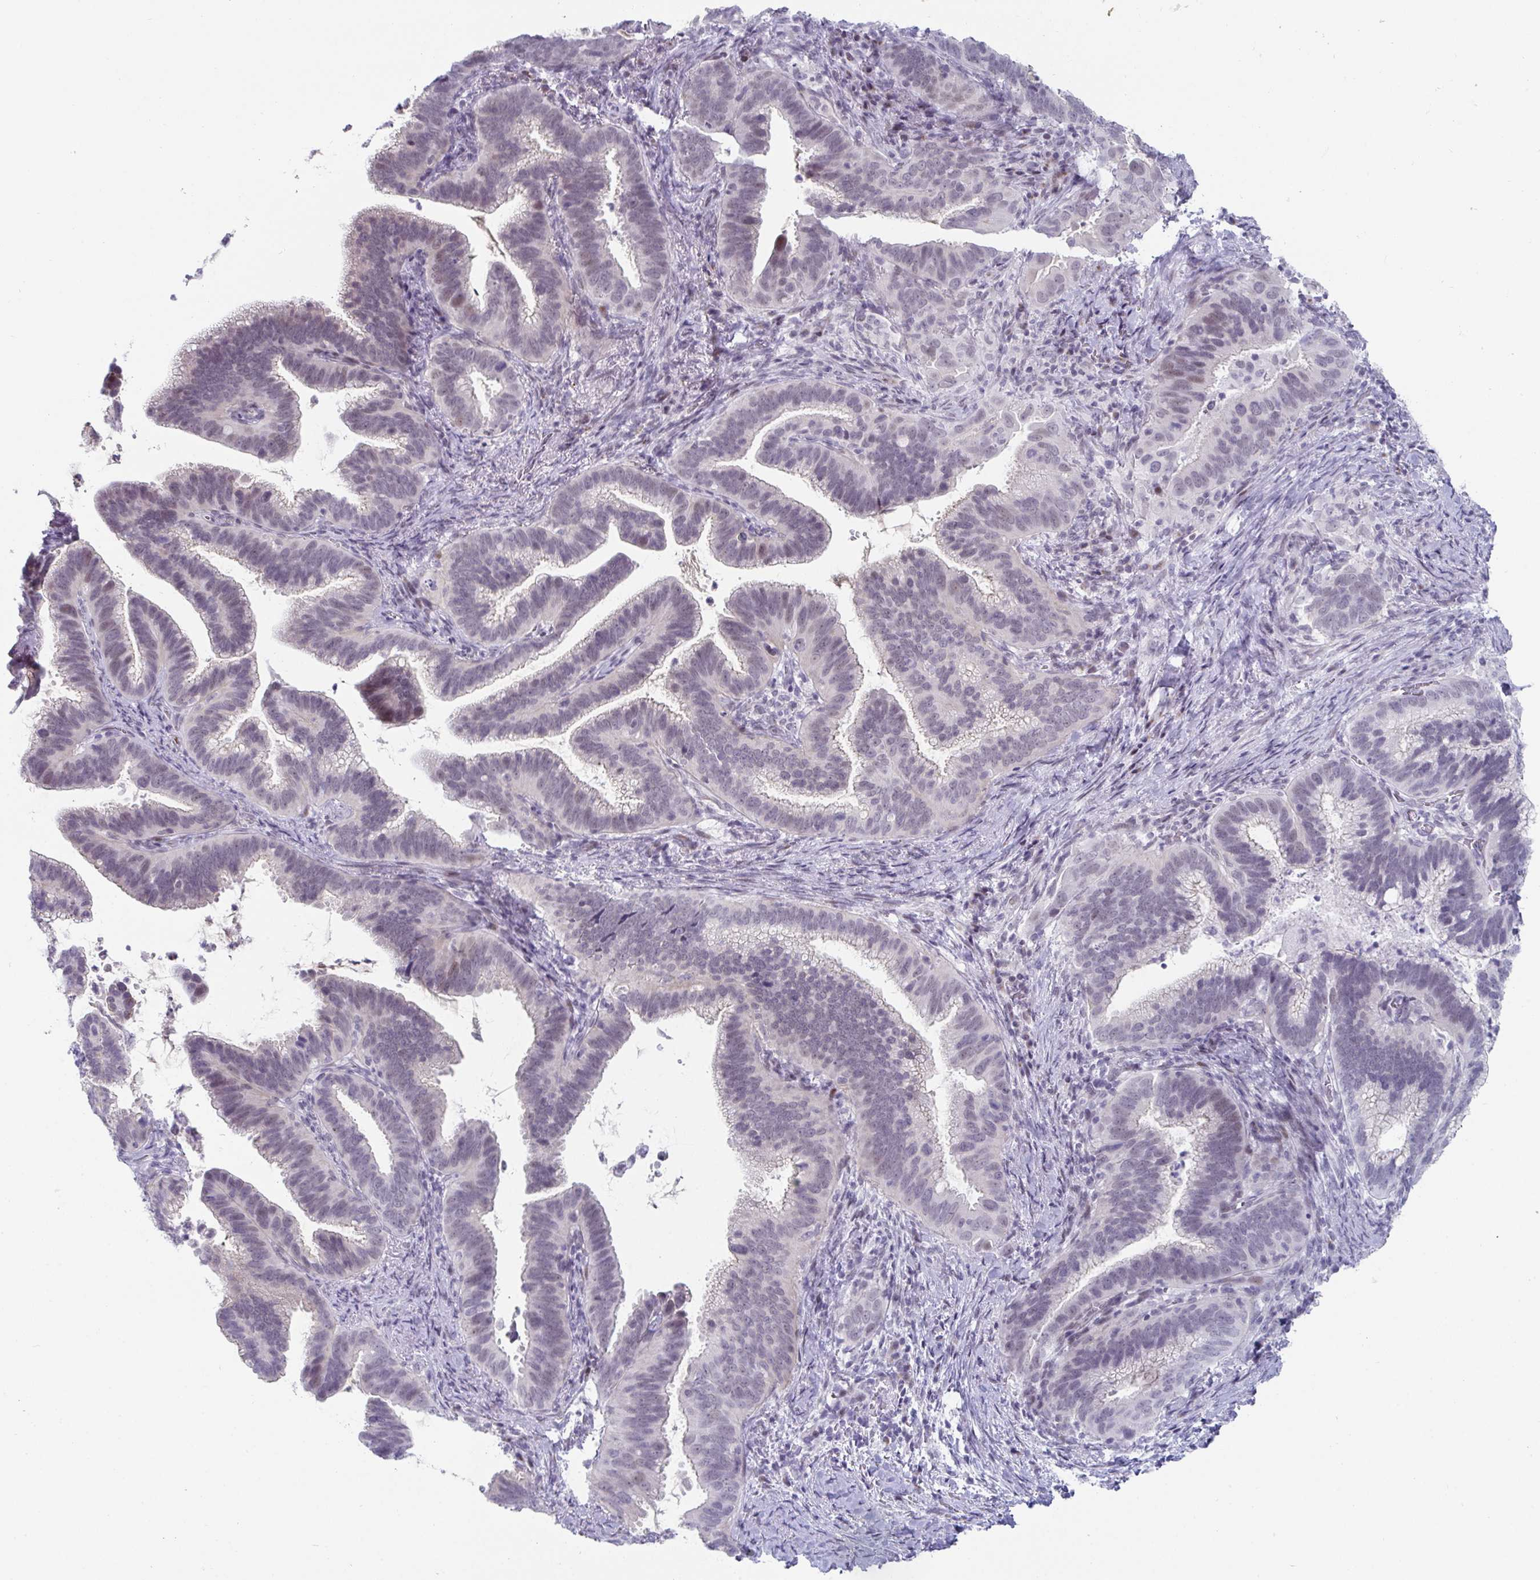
{"staining": {"intensity": "weak", "quantity": "<25%", "location": "nuclear"}, "tissue": "cervical cancer", "cell_type": "Tumor cells", "image_type": "cancer", "snomed": [{"axis": "morphology", "description": "Adenocarcinoma, NOS"}, {"axis": "topography", "description": "Cervix"}], "caption": "The micrograph demonstrates no staining of tumor cells in cervical adenocarcinoma.", "gene": "VSIG10L", "patient": {"sex": "female", "age": 61}}